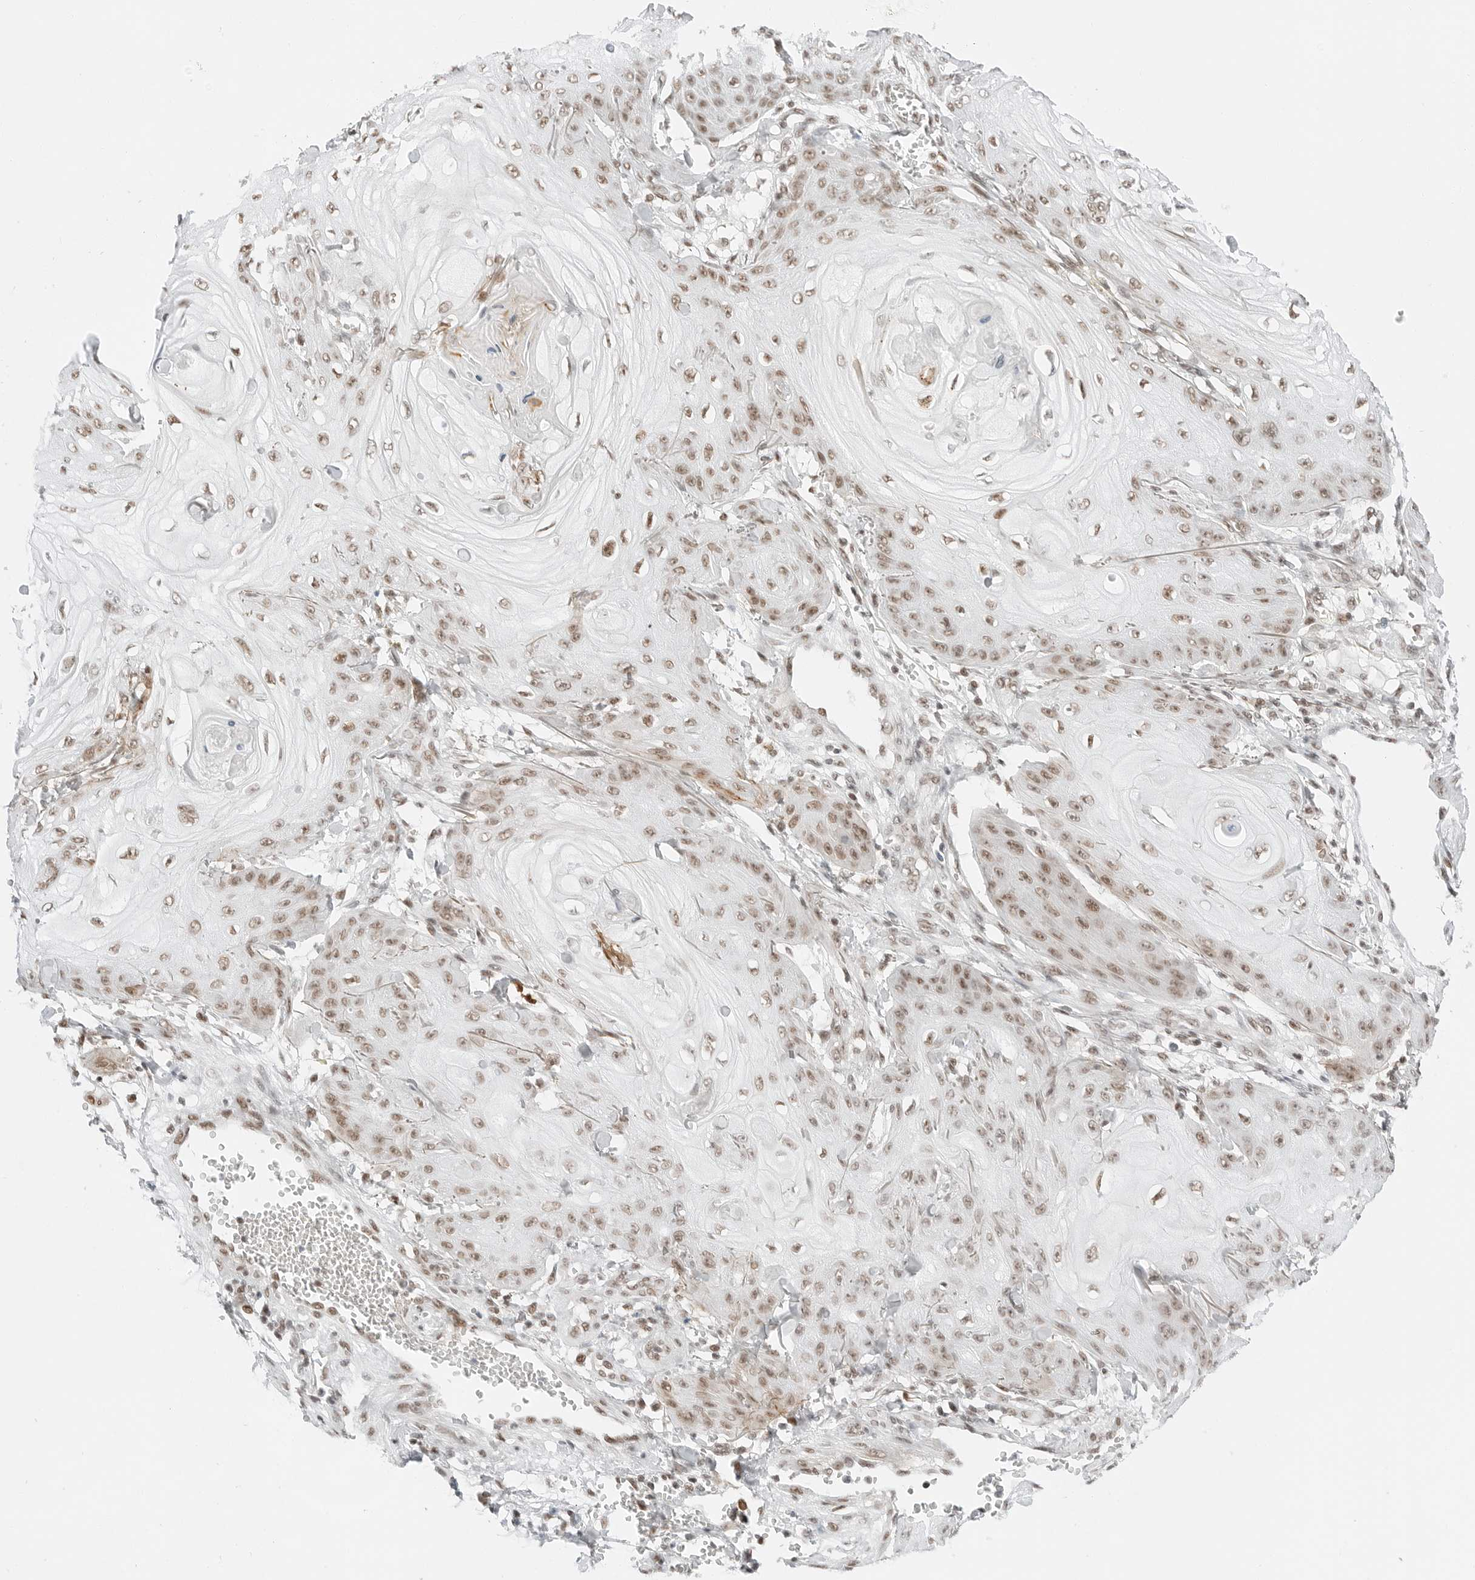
{"staining": {"intensity": "moderate", "quantity": "25%-75%", "location": "nuclear"}, "tissue": "skin cancer", "cell_type": "Tumor cells", "image_type": "cancer", "snomed": [{"axis": "morphology", "description": "Squamous cell carcinoma, NOS"}, {"axis": "topography", "description": "Skin"}], "caption": "Immunohistochemical staining of squamous cell carcinoma (skin) reveals medium levels of moderate nuclear protein positivity in about 25%-75% of tumor cells.", "gene": "CRTC2", "patient": {"sex": "male", "age": 74}}